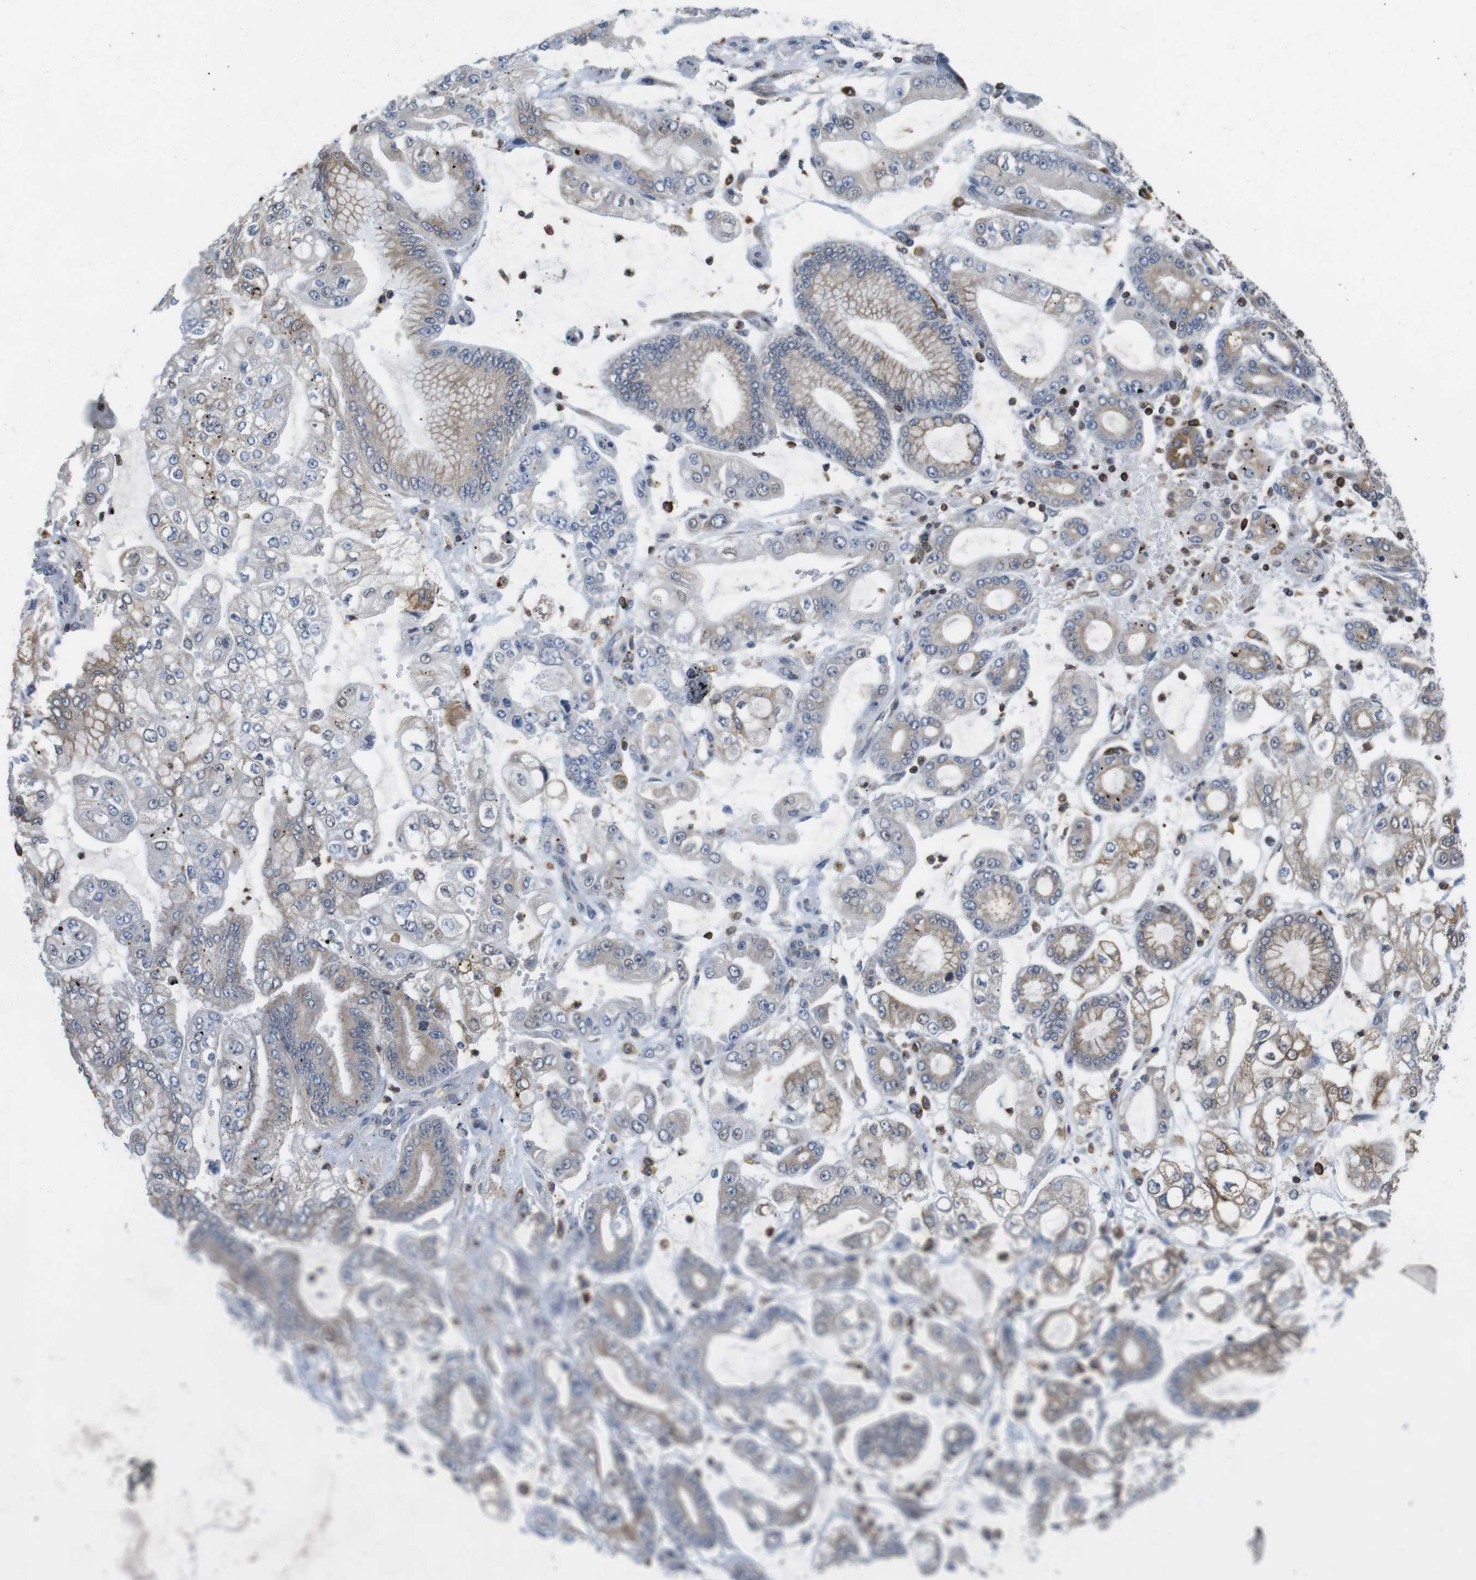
{"staining": {"intensity": "weak", "quantity": "25%-75%", "location": "cytoplasmic/membranous"}, "tissue": "stomach cancer", "cell_type": "Tumor cells", "image_type": "cancer", "snomed": [{"axis": "morphology", "description": "Adenocarcinoma, NOS"}, {"axis": "topography", "description": "Stomach"}], "caption": "Stomach cancer (adenocarcinoma) stained for a protein shows weak cytoplasmic/membranous positivity in tumor cells.", "gene": "ARL6IP5", "patient": {"sex": "male", "age": 76}}